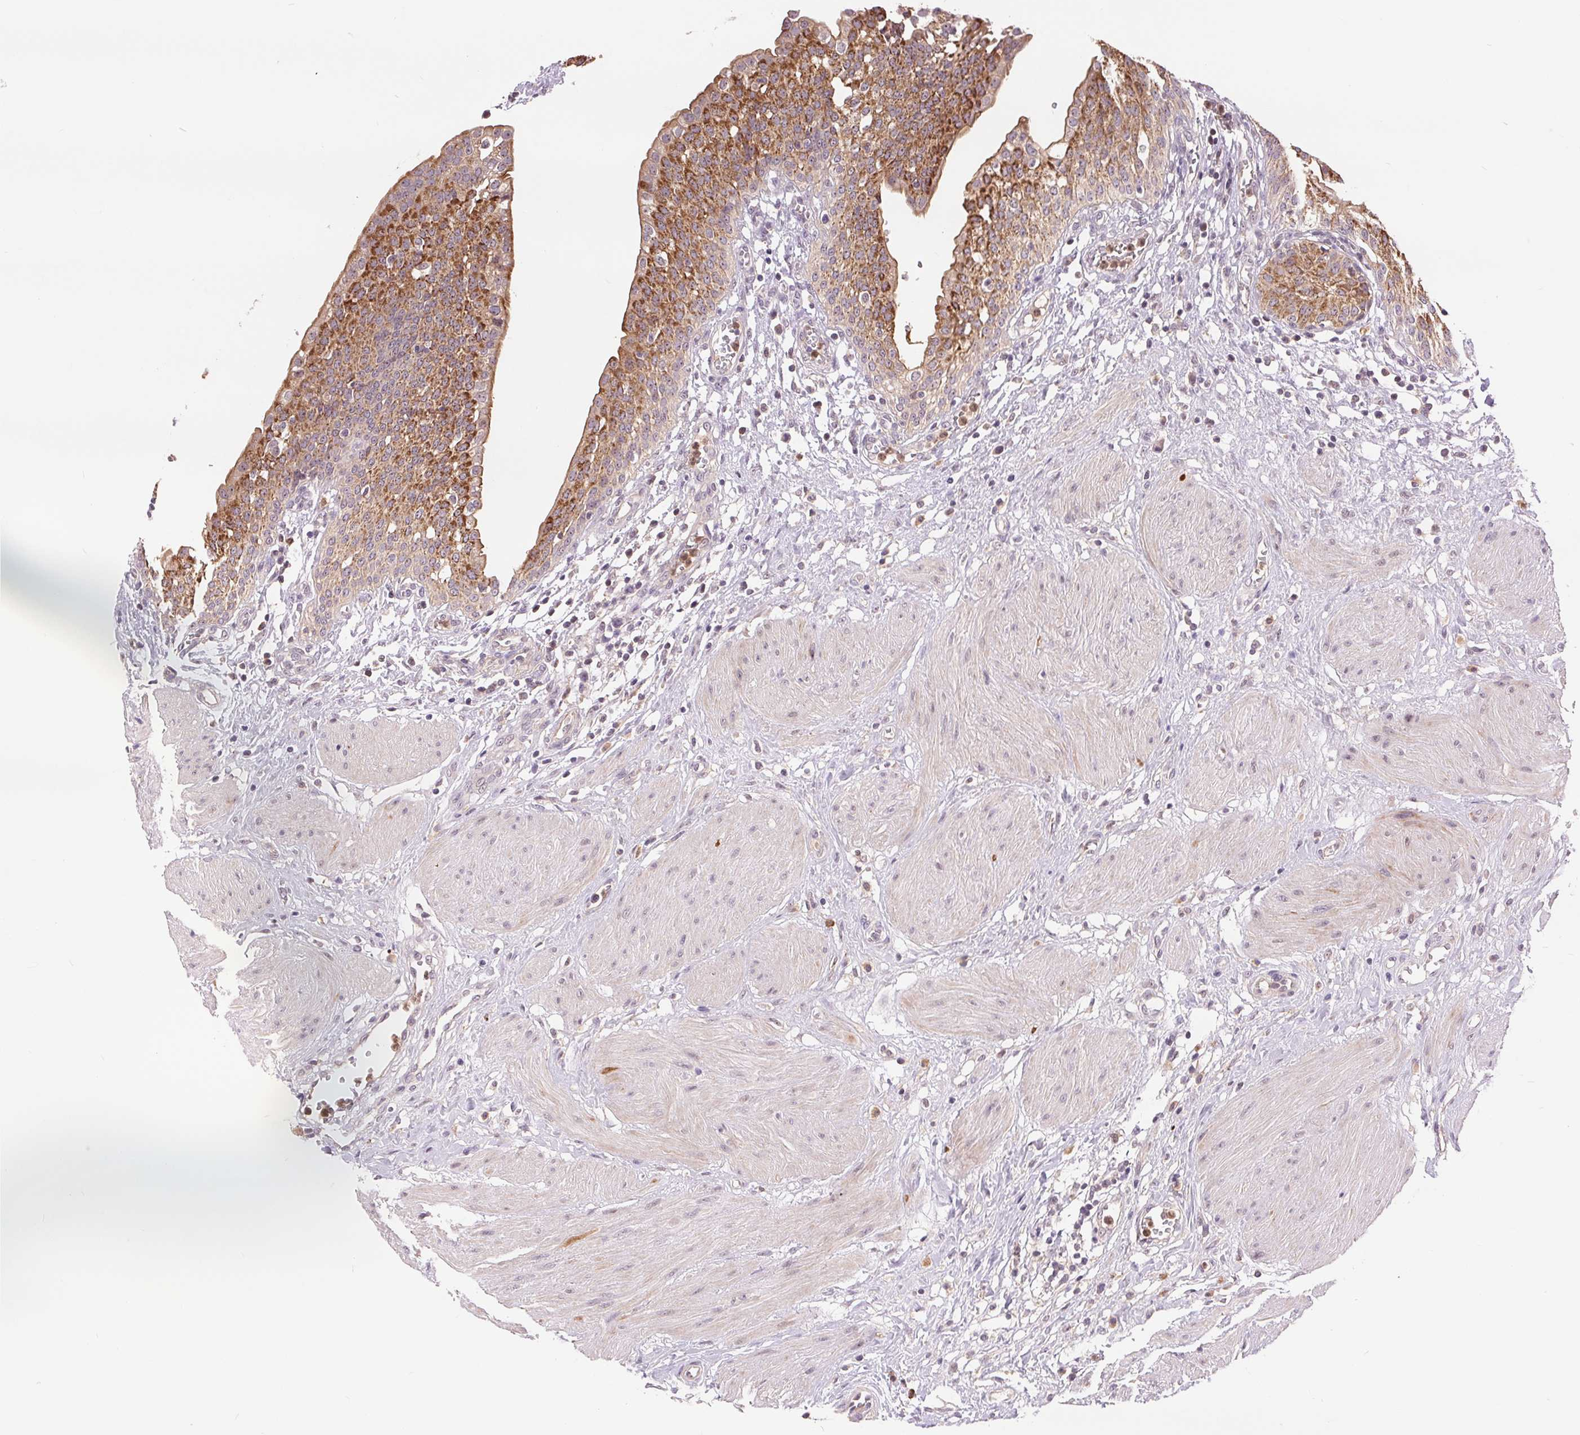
{"staining": {"intensity": "moderate", "quantity": ">75%", "location": "cytoplasmic/membranous"}, "tissue": "urinary bladder", "cell_type": "Urothelial cells", "image_type": "normal", "snomed": [{"axis": "morphology", "description": "Normal tissue, NOS"}, {"axis": "topography", "description": "Urinary bladder"}], "caption": "Immunohistochemistry micrograph of normal urinary bladder: human urinary bladder stained using IHC displays medium levels of moderate protein expression localized specifically in the cytoplasmic/membranous of urothelial cells, appearing as a cytoplasmic/membranous brown color.", "gene": "RANBP3L", "patient": {"sex": "male", "age": 55}}